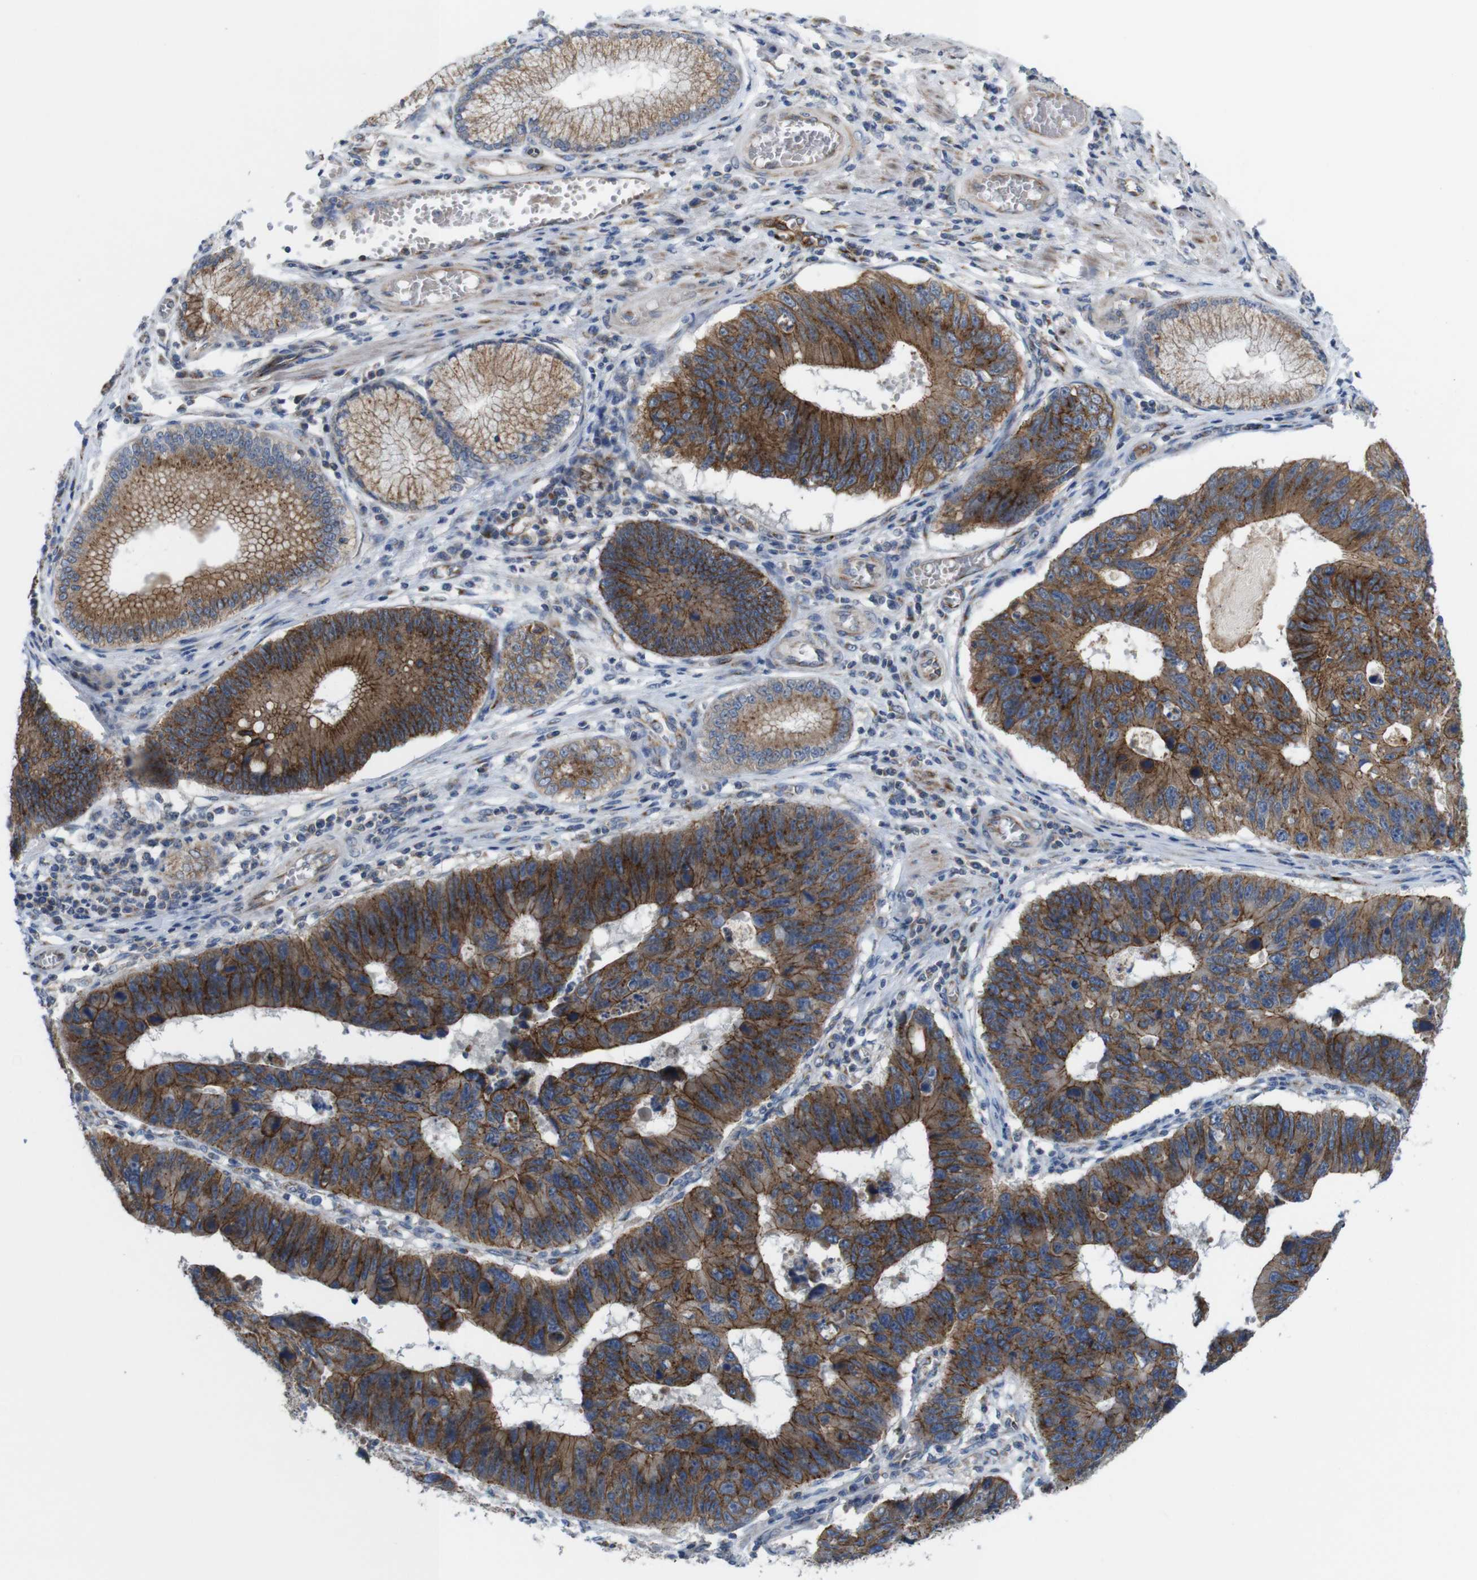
{"staining": {"intensity": "strong", "quantity": "25%-75%", "location": "cytoplasmic/membranous"}, "tissue": "stomach cancer", "cell_type": "Tumor cells", "image_type": "cancer", "snomed": [{"axis": "morphology", "description": "Adenocarcinoma, NOS"}, {"axis": "topography", "description": "Stomach"}], "caption": "An image of stomach cancer stained for a protein shows strong cytoplasmic/membranous brown staining in tumor cells.", "gene": "EFCAB14", "patient": {"sex": "male", "age": 59}}